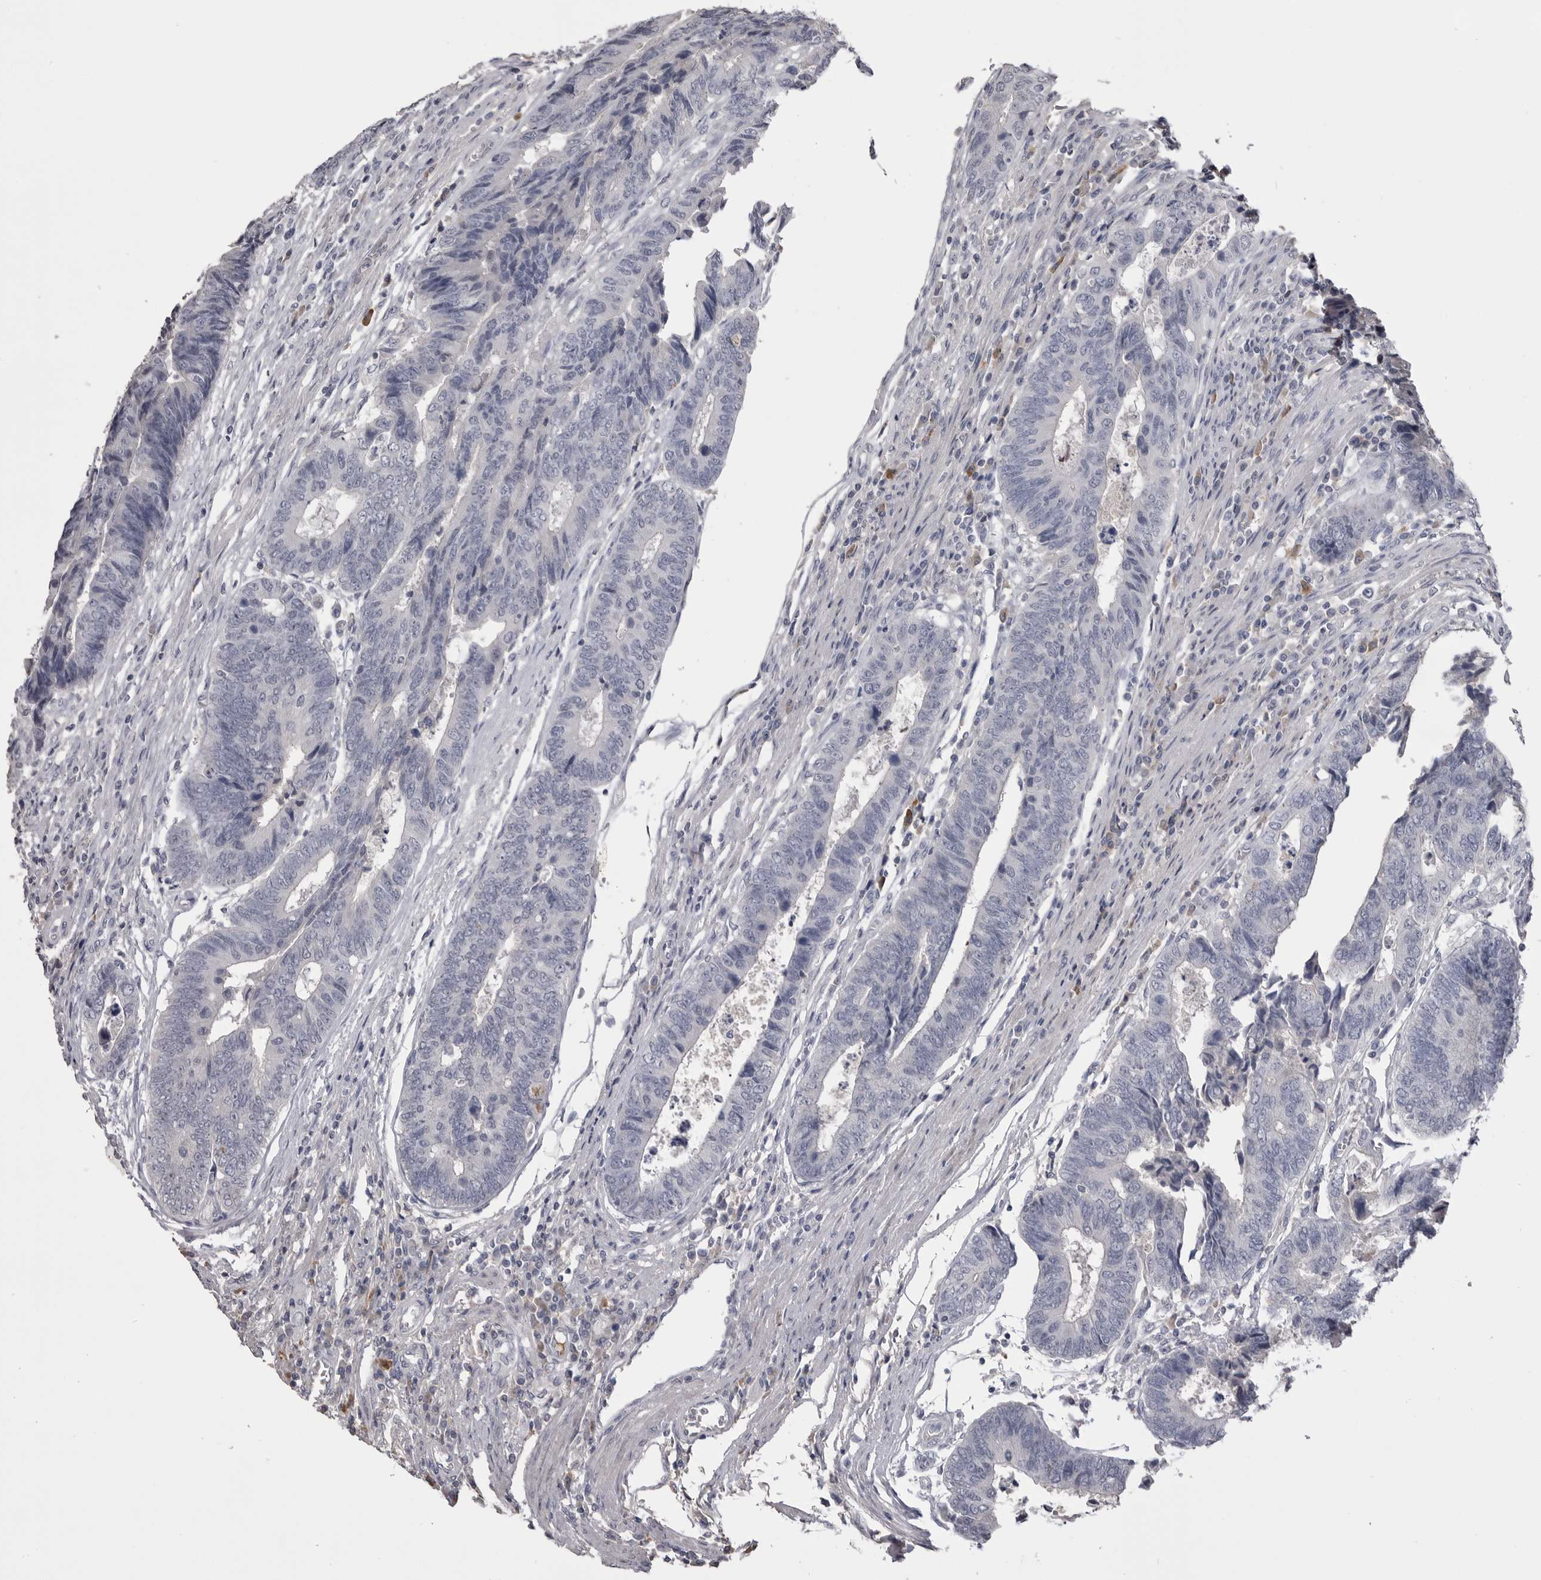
{"staining": {"intensity": "negative", "quantity": "none", "location": "none"}, "tissue": "colorectal cancer", "cell_type": "Tumor cells", "image_type": "cancer", "snomed": [{"axis": "morphology", "description": "Adenocarcinoma, NOS"}, {"axis": "topography", "description": "Rectum"}], "caption": "This is an immunohistochemistry (IHC) photomicrograph of adenocarcinoma (colorectal). There is no expression in tumor cells.", "gene": "AHSG", "patient": {"sex": "male", "age": 84}}